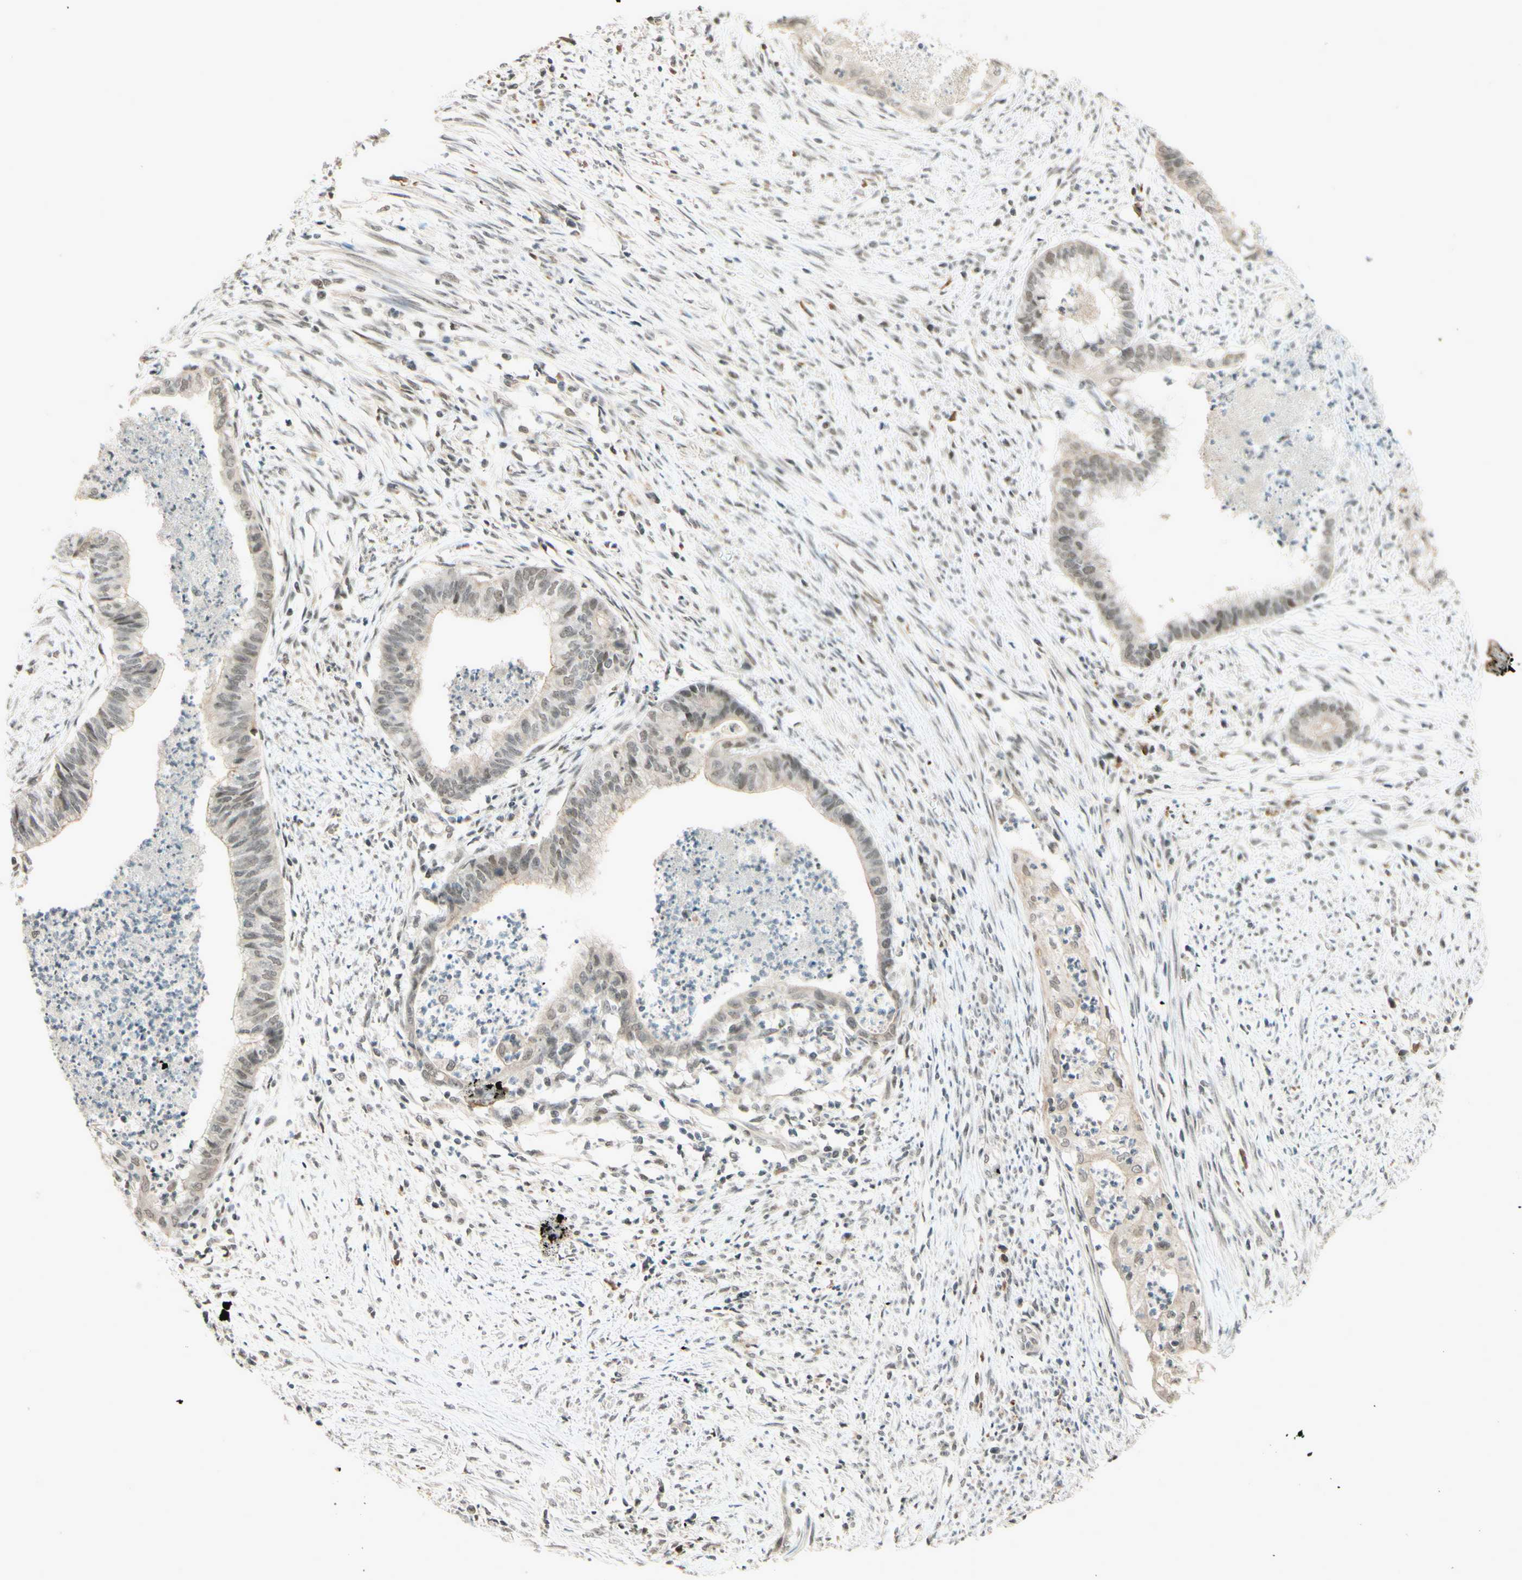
{"staining": {"intensity": "weak", "quantity": ">75%", "location": "nuclear"}, "tissue": "endometrial cancer", "cell_type": "Tumor cells", "image_type": "cancer", "snomed": [{"axis": "morphology", "description": "Necrosis, NOS"}, {"axis": "morphology", "description": "Adenocarcinoma, NOS"}, {"axis": "topography", "description": "Endometrium"}], "caption": "Tumor cells show low levels of weak nuclear staining in approximately >75% of cells in adenocarcinoma (endometrial).", "gene": "SMARCB1", "patient": {"sex": "female", "age": 79}}